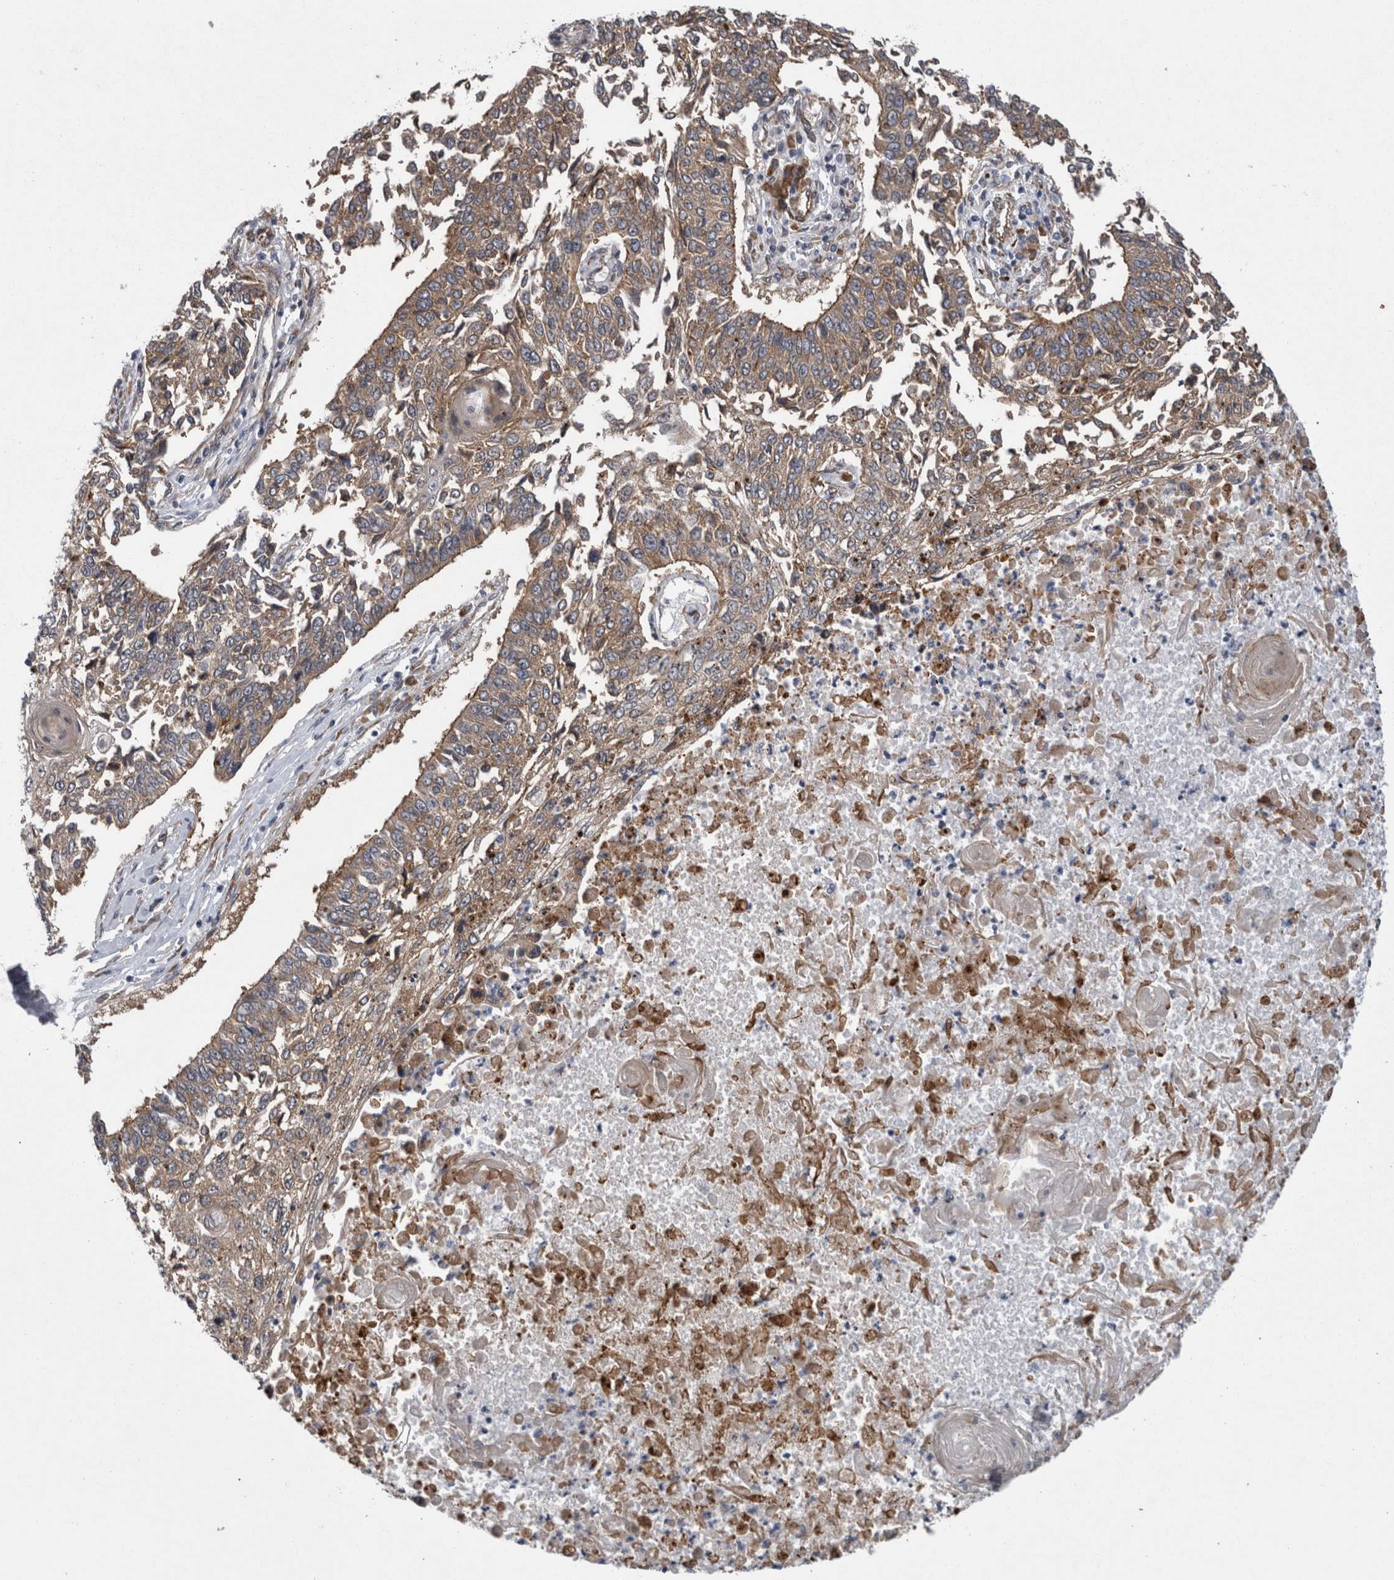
{"staining": {"intensity": "weak", "quantity": ">75%", "location": "cytoplasmic/membranous"}, "tissue": "lung cancer", "cell_type": "Tumor cells", "image_type": "cancer", "snomed": [{"axis": "morphology", "description": "Normal tissue, NOS"}, {"axis": "morphology", "description": "Squamous cell carcinoma, NOS"}, {"axis": "topography", "description": "Cartilage tissue"}, {"axis": "topography", "description": "Bronchus"}, {"axis": "topography", "description": "Lung"}, {"axis": "topography", "description": "Peripheral nerve tissue"}], "caption": "Lung squamous cell carcinoma stained for a protein reveals weak cytoplasmic/membranous positivity in tumor cells.", "gene": "DDX6", "patient": {"sex": "female", "age": 49}}